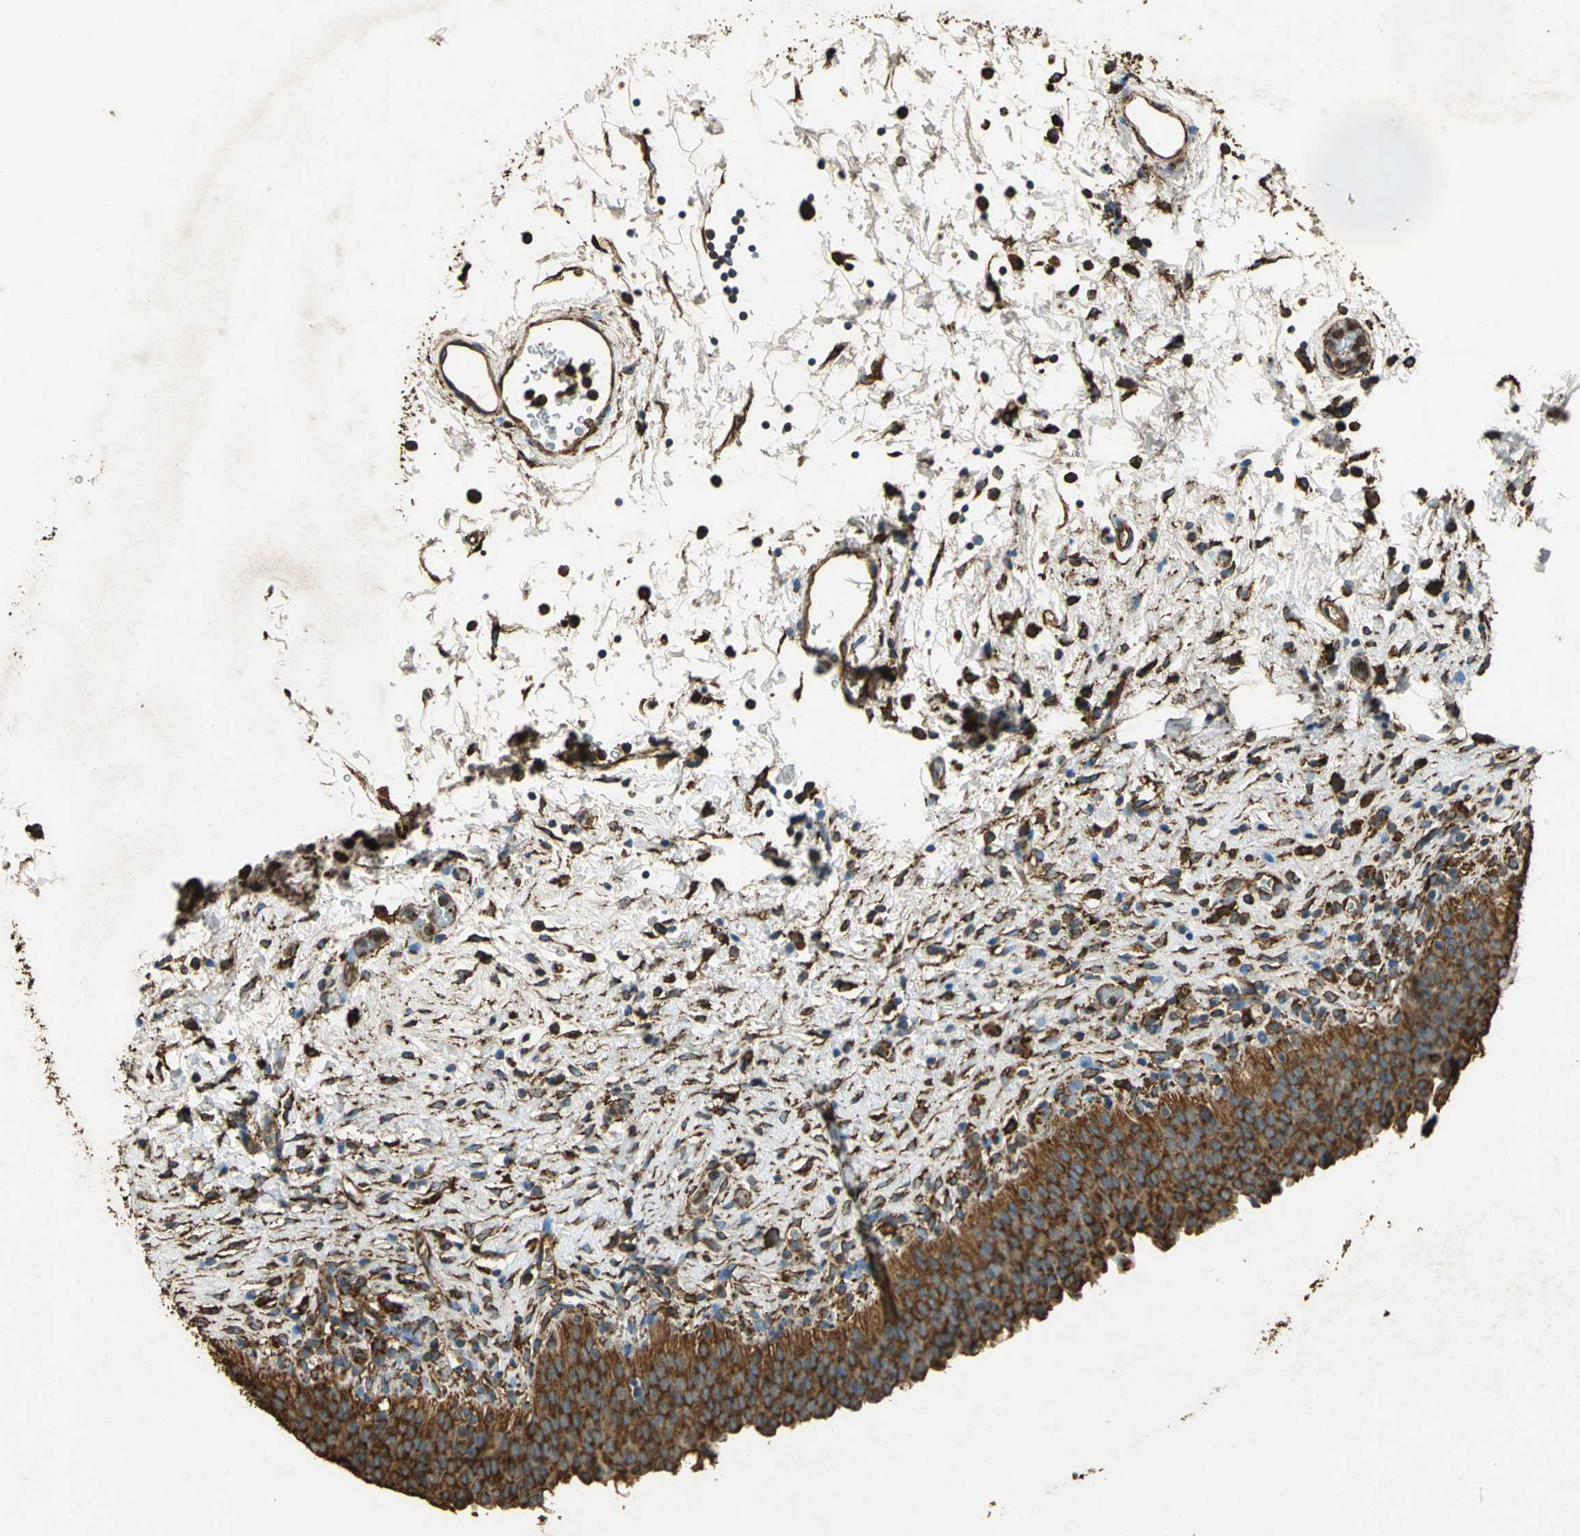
{"staining": {"intensity": "strong", "quantity": ">75%", "location": "cytoplasmic/membranous"}, "tissue": "urinary bladder", "cell_type": "Urothelial cells", "image_type": "normal", "snomed": [{"axis": "morphology", "description": "Normal tissue, NOS"}, {"axis": "topography", "description": "Urinary bladder"}], "caption": "An image of human urinary bladder stained for a protein demonstrates strong cytoplasmic/membranous brown staining in urothelial cells.", "gene": "HSP90B1", "patient": {"sex": "male", "age": 51}}